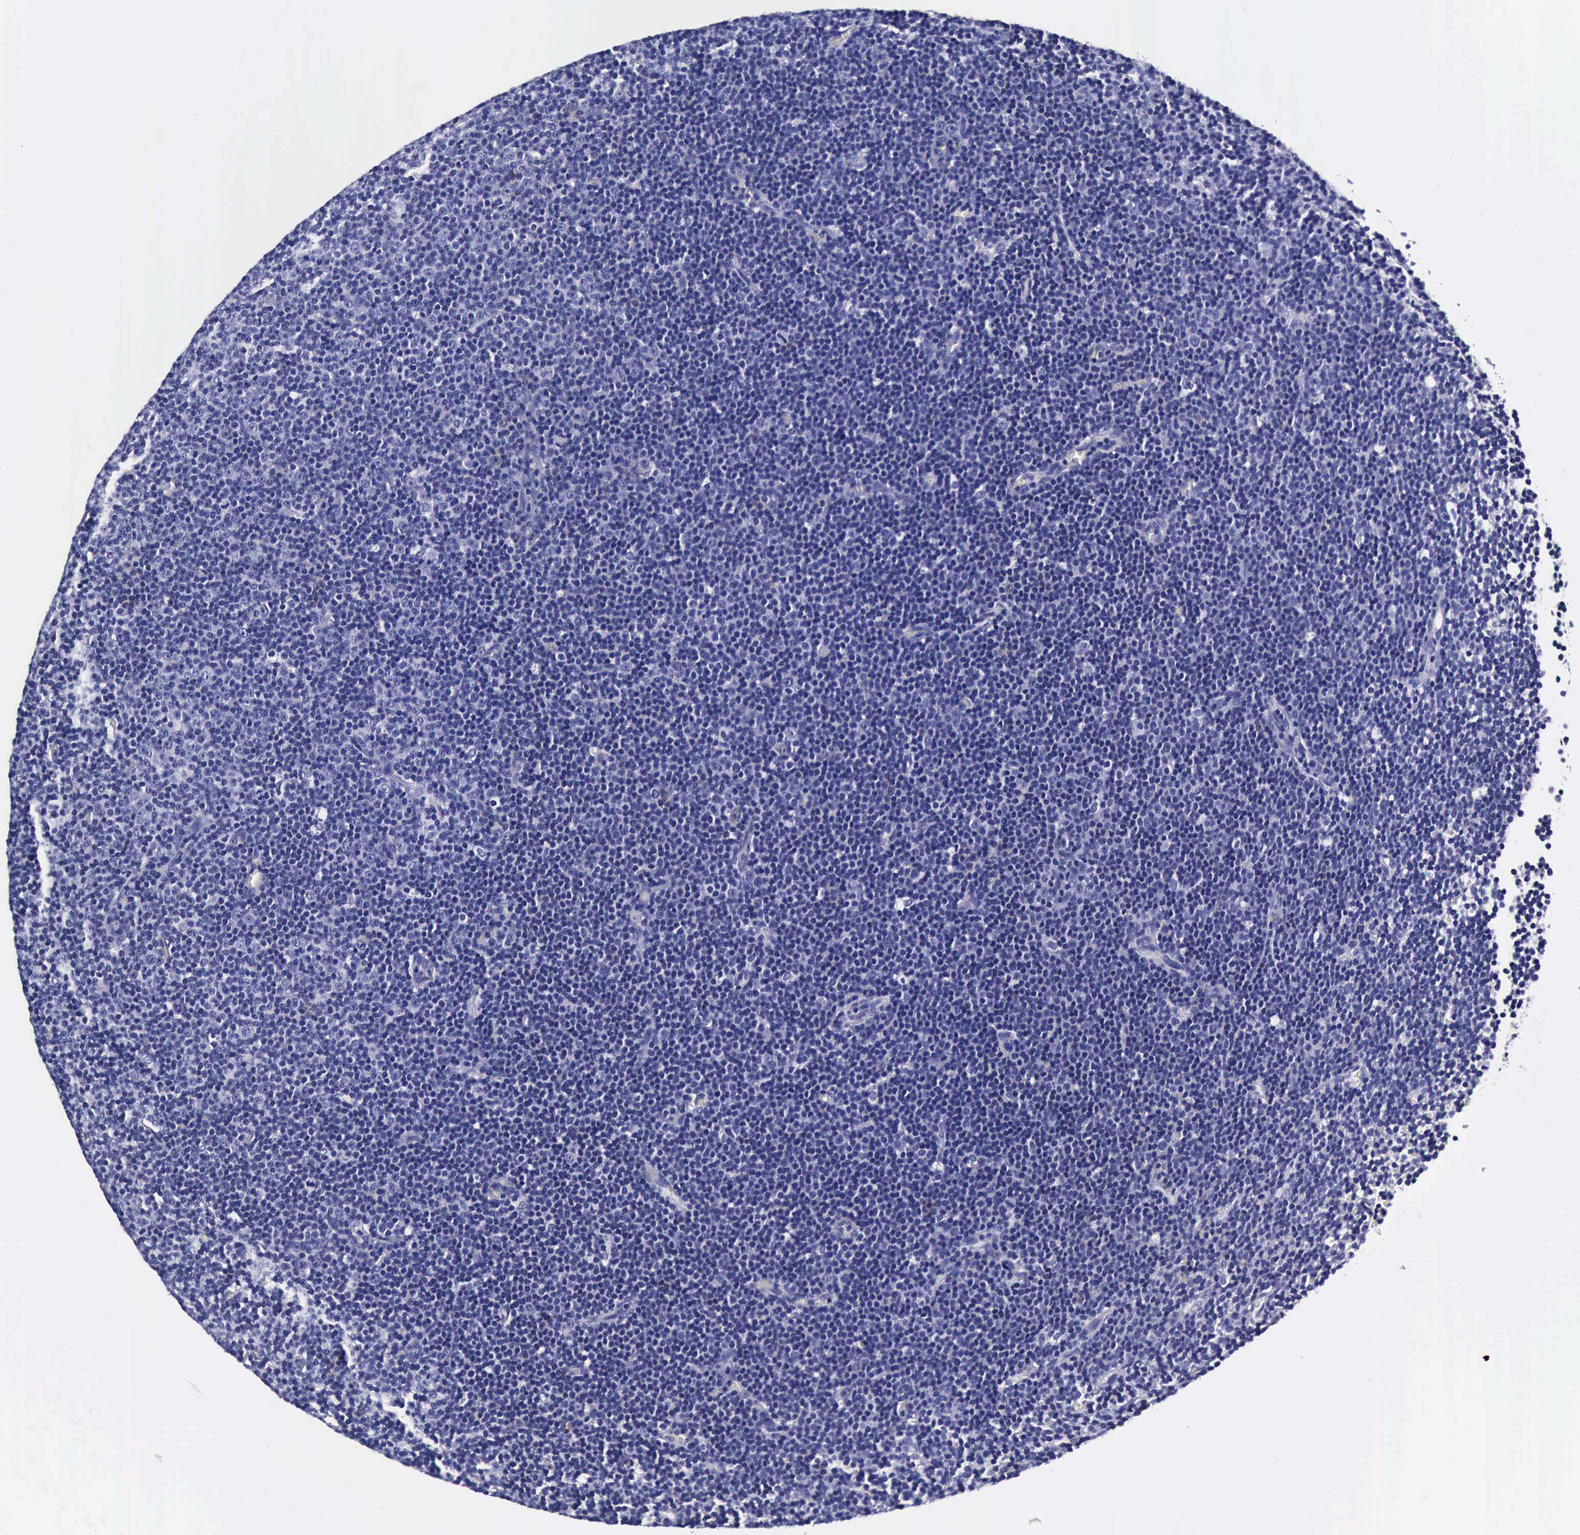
{"staining": {"intensity": "negative", "quantity": "none", "location": "none"}, "tissue": "lymphoma", "cell_type": "Tumor cells", "image_type": "cancer", "snomed": [{"axis": "morphology", "description": "Malignant lymphoma, non-Hodgkin's type, Low grade"}, {"axis": "topography", "description": "Lymph node"}], "caption": "Malignant lymphoma, non-Hodgkin's type (low-grade) was stained to show a protein in brown. There is no significant staining in tumor cells.", "gene": "IAPP", "patient": {"sex": "male", "age": 57}}